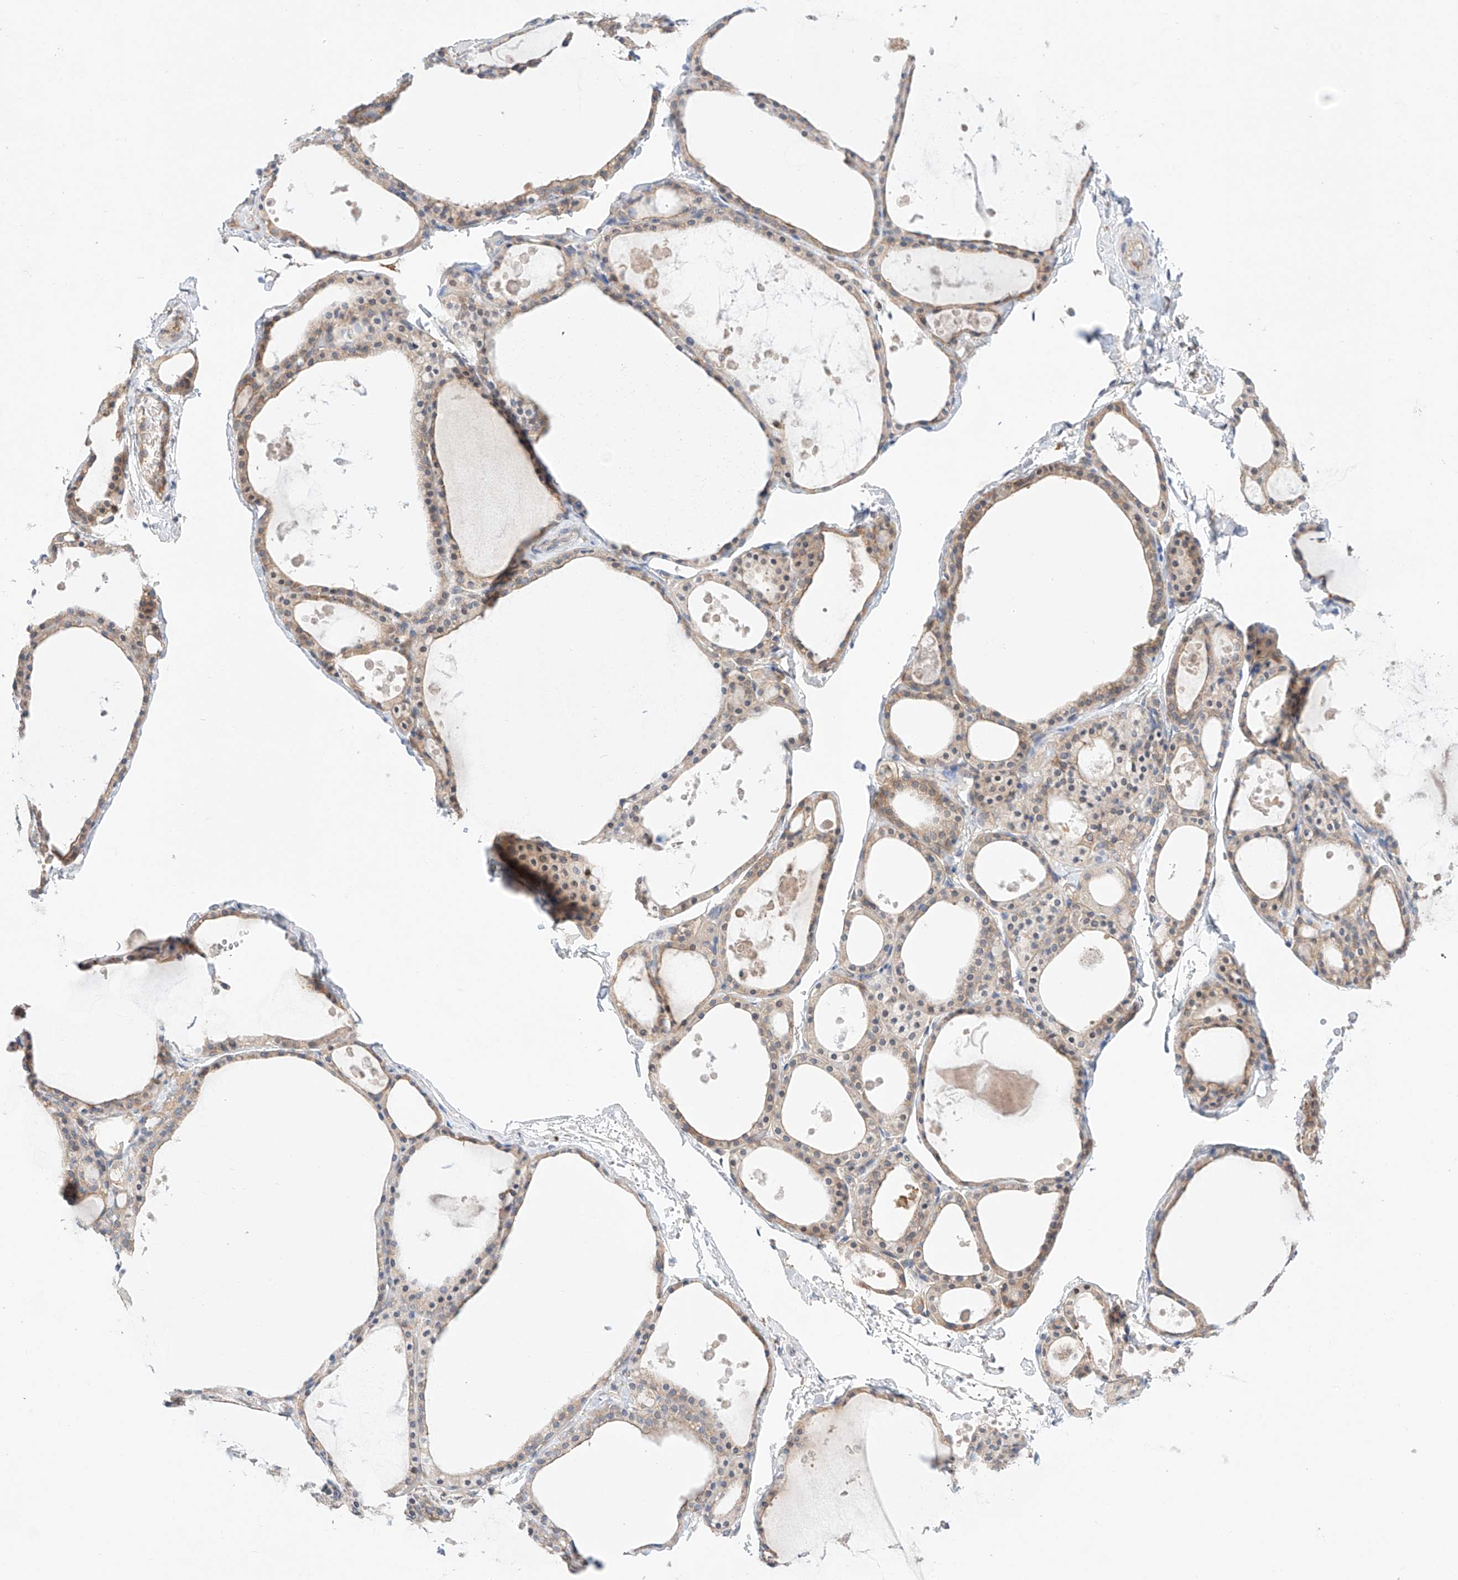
{"staining": {"intensity": "weak", "quantity": ">75%", "location": "cytoplasmic/membranous"}, "tissue": "thyroid gland", "cell_type": "Glandular cells", "image_type": "normal", "snomed": [{"axis": "morphology", "description": "Normal tissue, NOS"}, {"axis": "topography", "description": "Thyroid gland"}], "caption": "Immunohistochemistry (DAB (3,3'-diaminobenzidine)) staining of normal human thyroid gland shows weak cytoplasmic/membranous protein expression in about >75% of glandular cells.", "gene": "PGGT1B", "patient": {"sex": "male", "age": 56}}